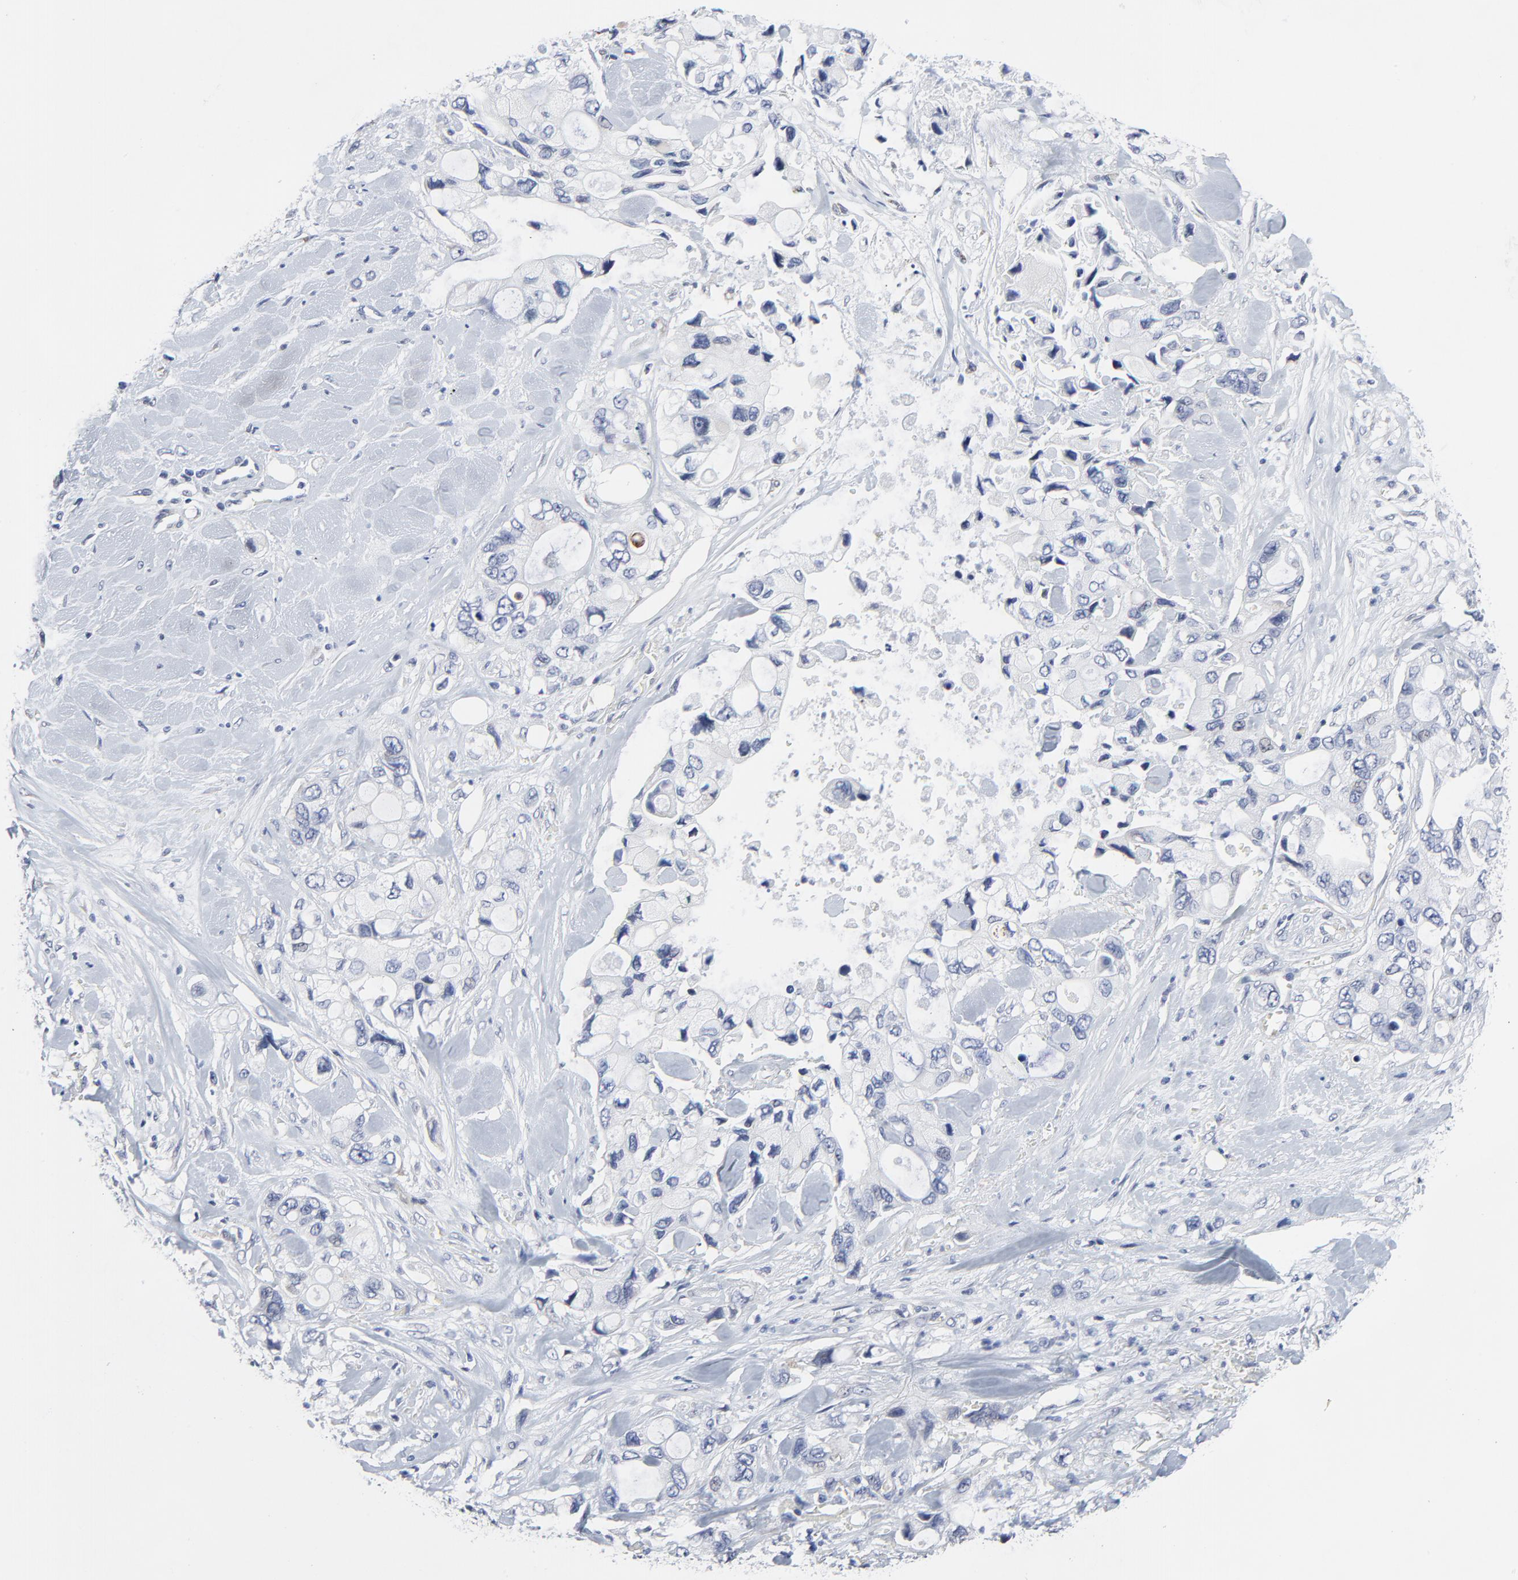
{"staining": {"intensity": "negative", "quantity": "none", "location": "none"}, "tissue": "pancreatic cancer", "cell_type": "Tumor cells", "image_type": "cancer", "snomed": [{"axis": "morphology", "description": "Adenocarcinoma, NOS"}, {"axis": "topography", "description": "Pancreas"}], "caption": "Micrograph shows no significant protein staining in tumor cells of pancreatic cancer (adenocarcinoma).", "gene": "NLGN3", "patient": {"sex": "male", "age": 70}}